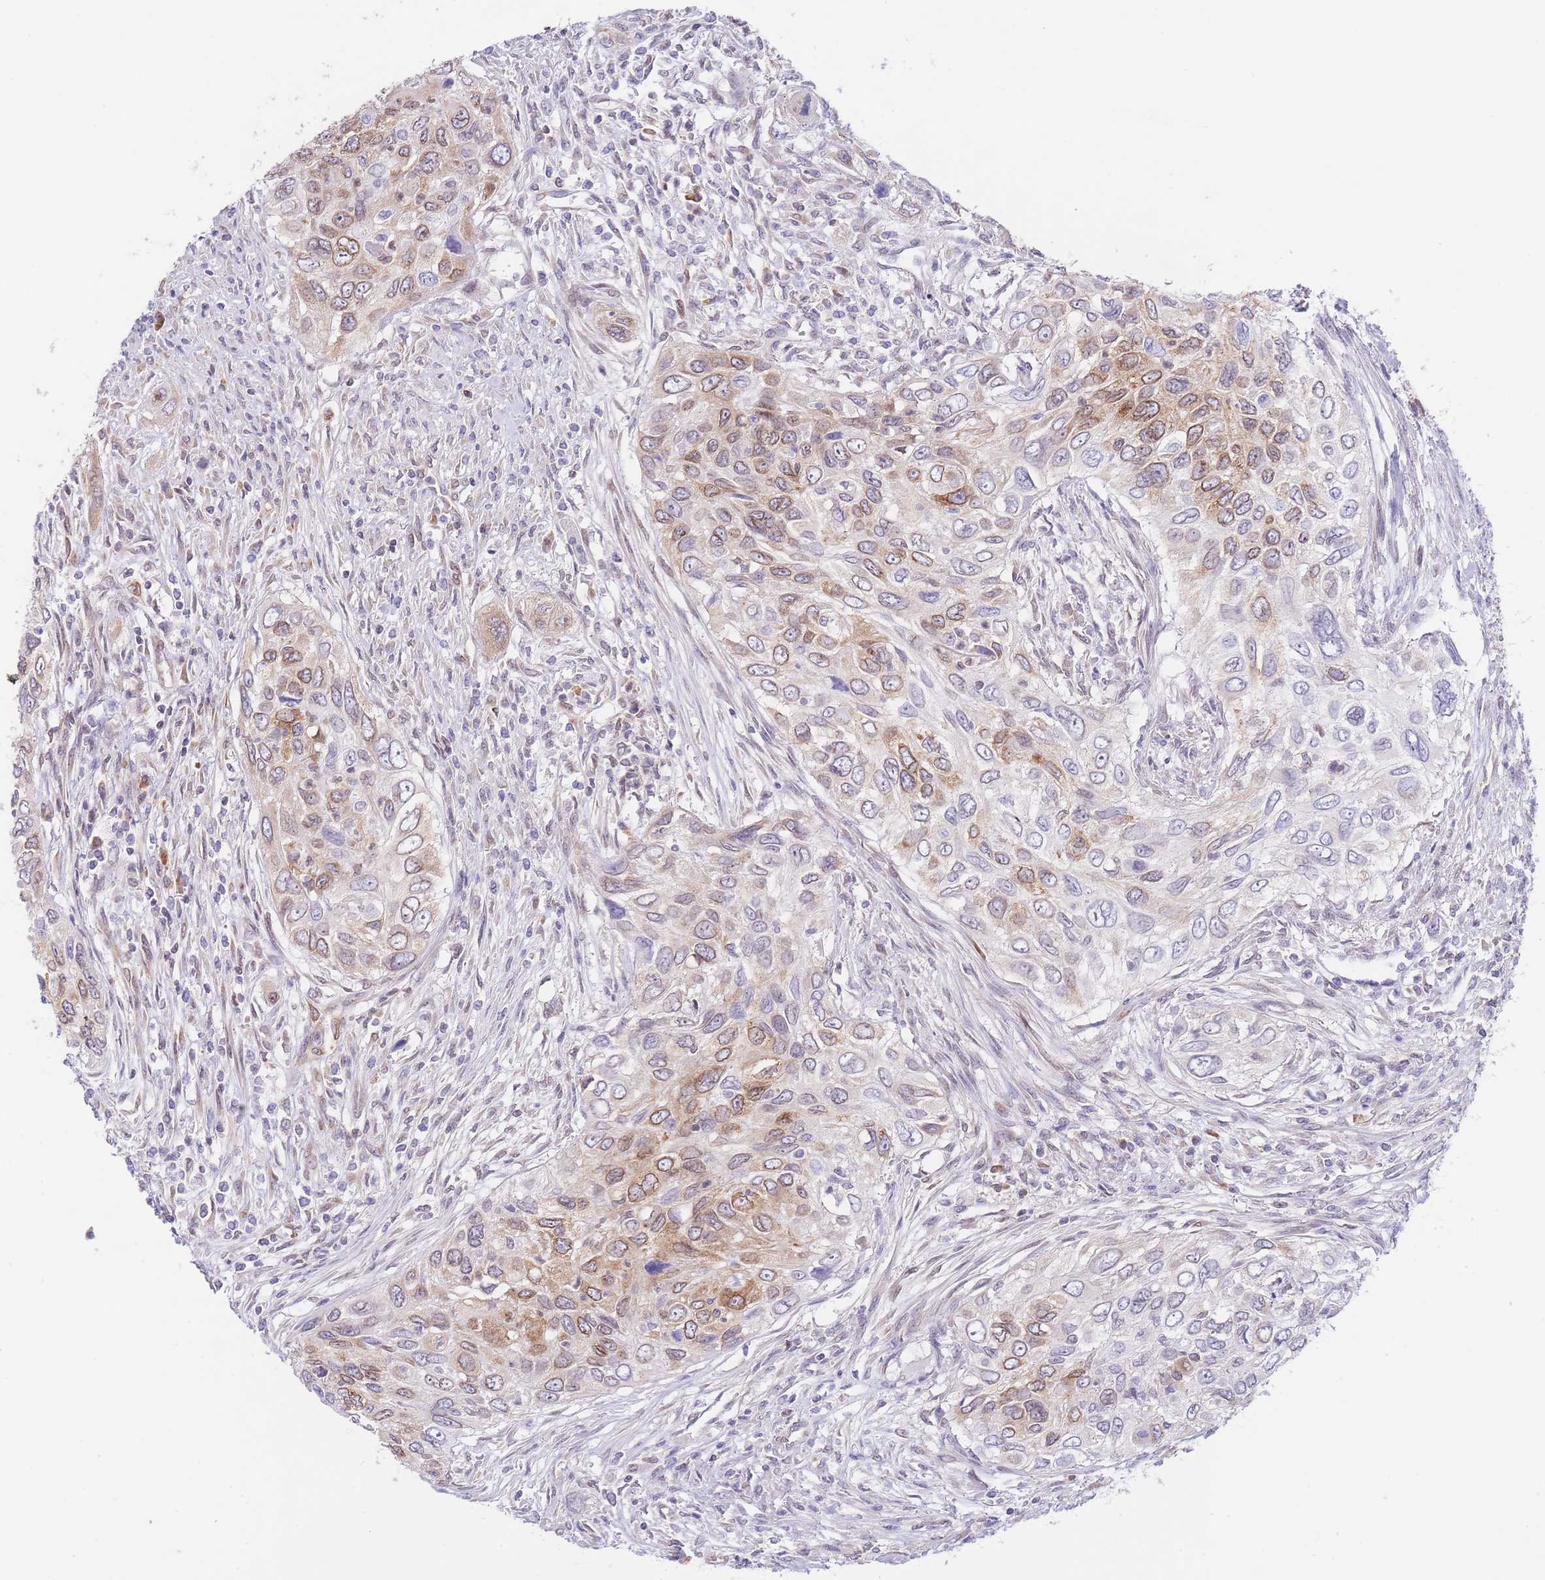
{"staining": {"intensity": "moderate", "quantity": "25%-75%", "location": "cytoplasmic/membranous,nuclear"}, "tissue": "urothelial cancer", "cell_type": "Tumor cells", "image_type": "cancer", "snomed": [{"axis": "morphology", "description": "Urothelial carcinoma, High grade"}, {"axis": "topography", "description": "Urinary bladder"}], "caption": "Tumor cells exhibit moderate cytoplasmic/membranous and nuclear expression in about 25%-75% of cells in urothelial cancer.", "gene": "EBPL", "patient": {"sex": "female", "age": 60}}